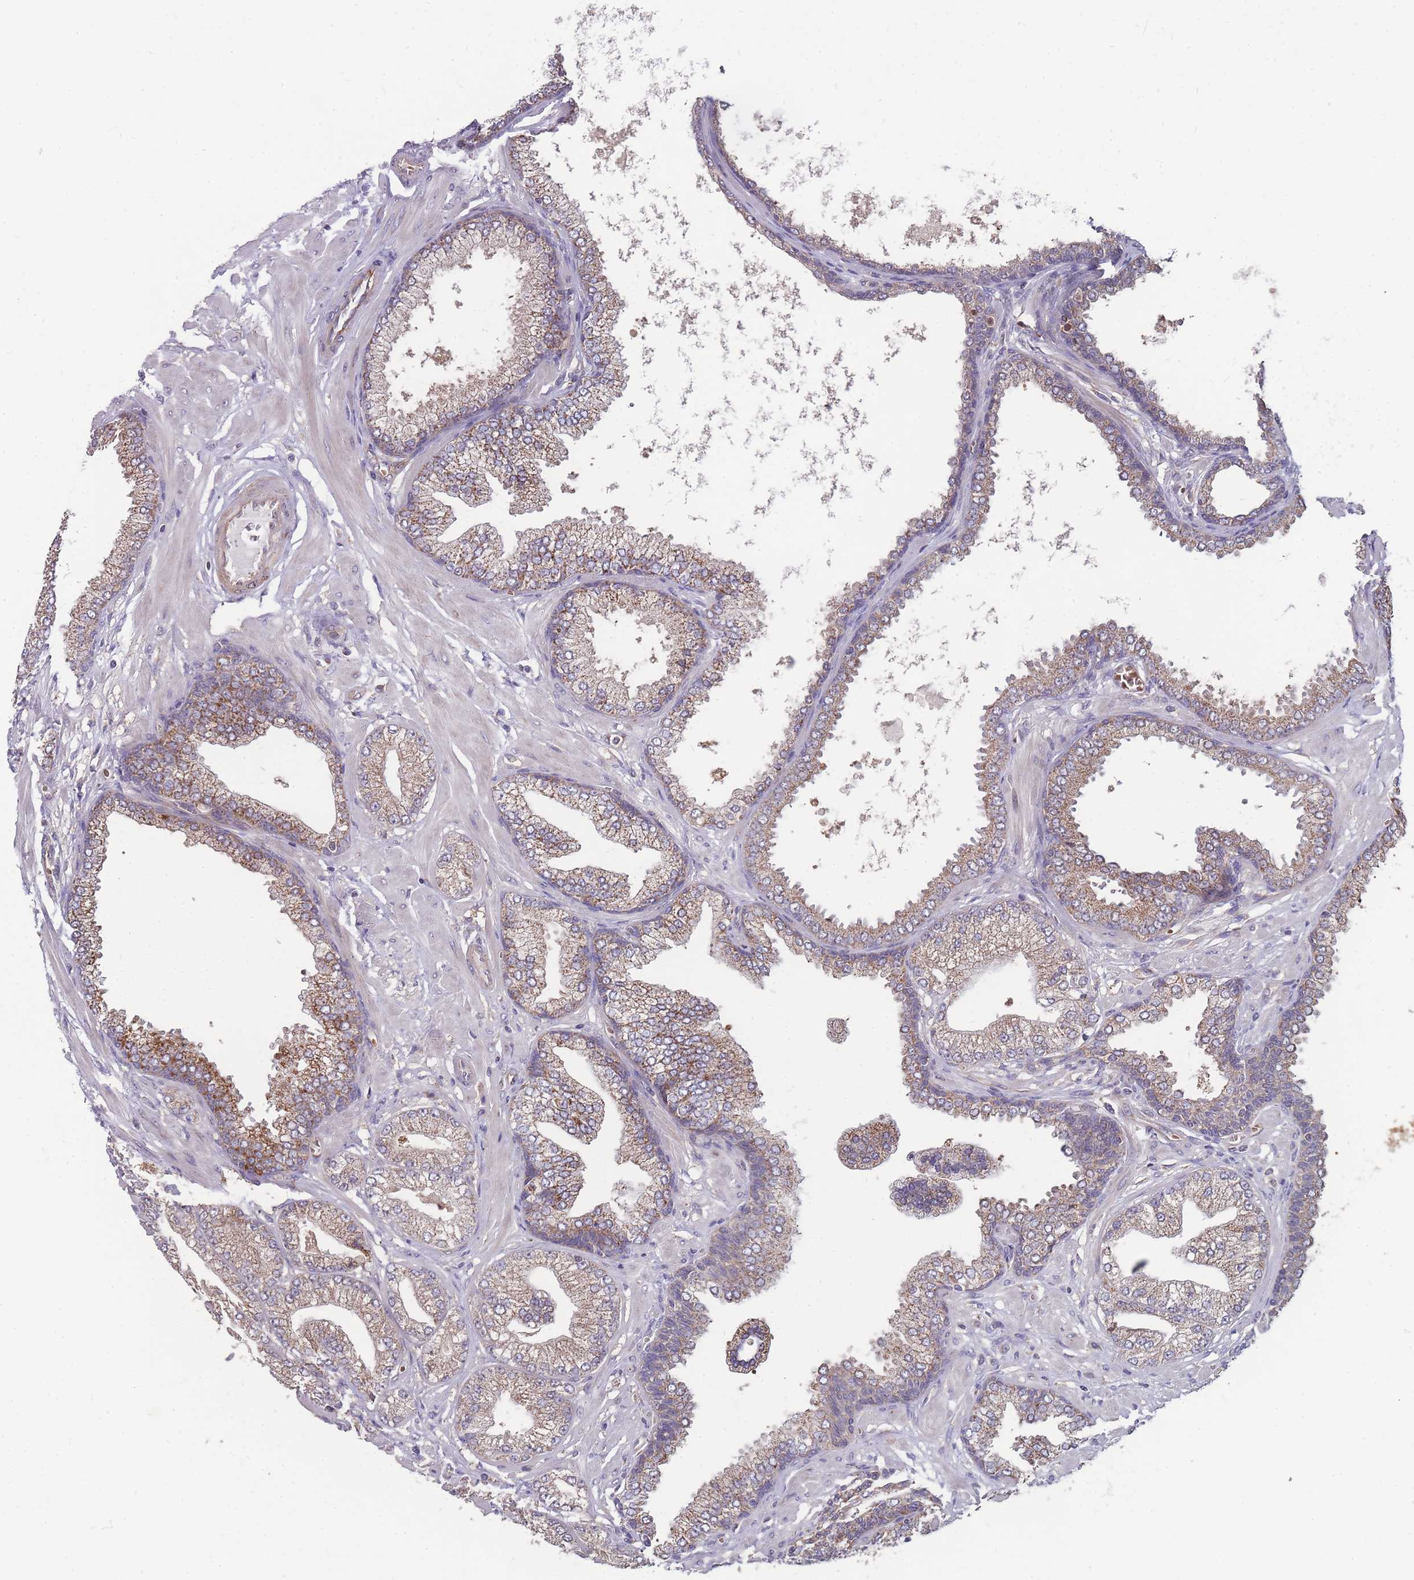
{"staining": {"intensity": "moderate", "quantity": "25%-75%", "location": "cytoplasmic/membranous"}, "tissue": "prostate cancer", "cell_type": "Tumor cells", "image_type": "cancer", "snomed": [{"axis": "morphology", "description": "Adenocarcinoma, Low grade"}, {"axis": "topography", "description": "Prostate"}], "caption": "Prostate cancer (low-grade adenocarcinoma) stained with a protein marker displays moderate staining in tumor cells.", "gene": "SLC35B4", "patient": {"sex": "male", "age": 55}}